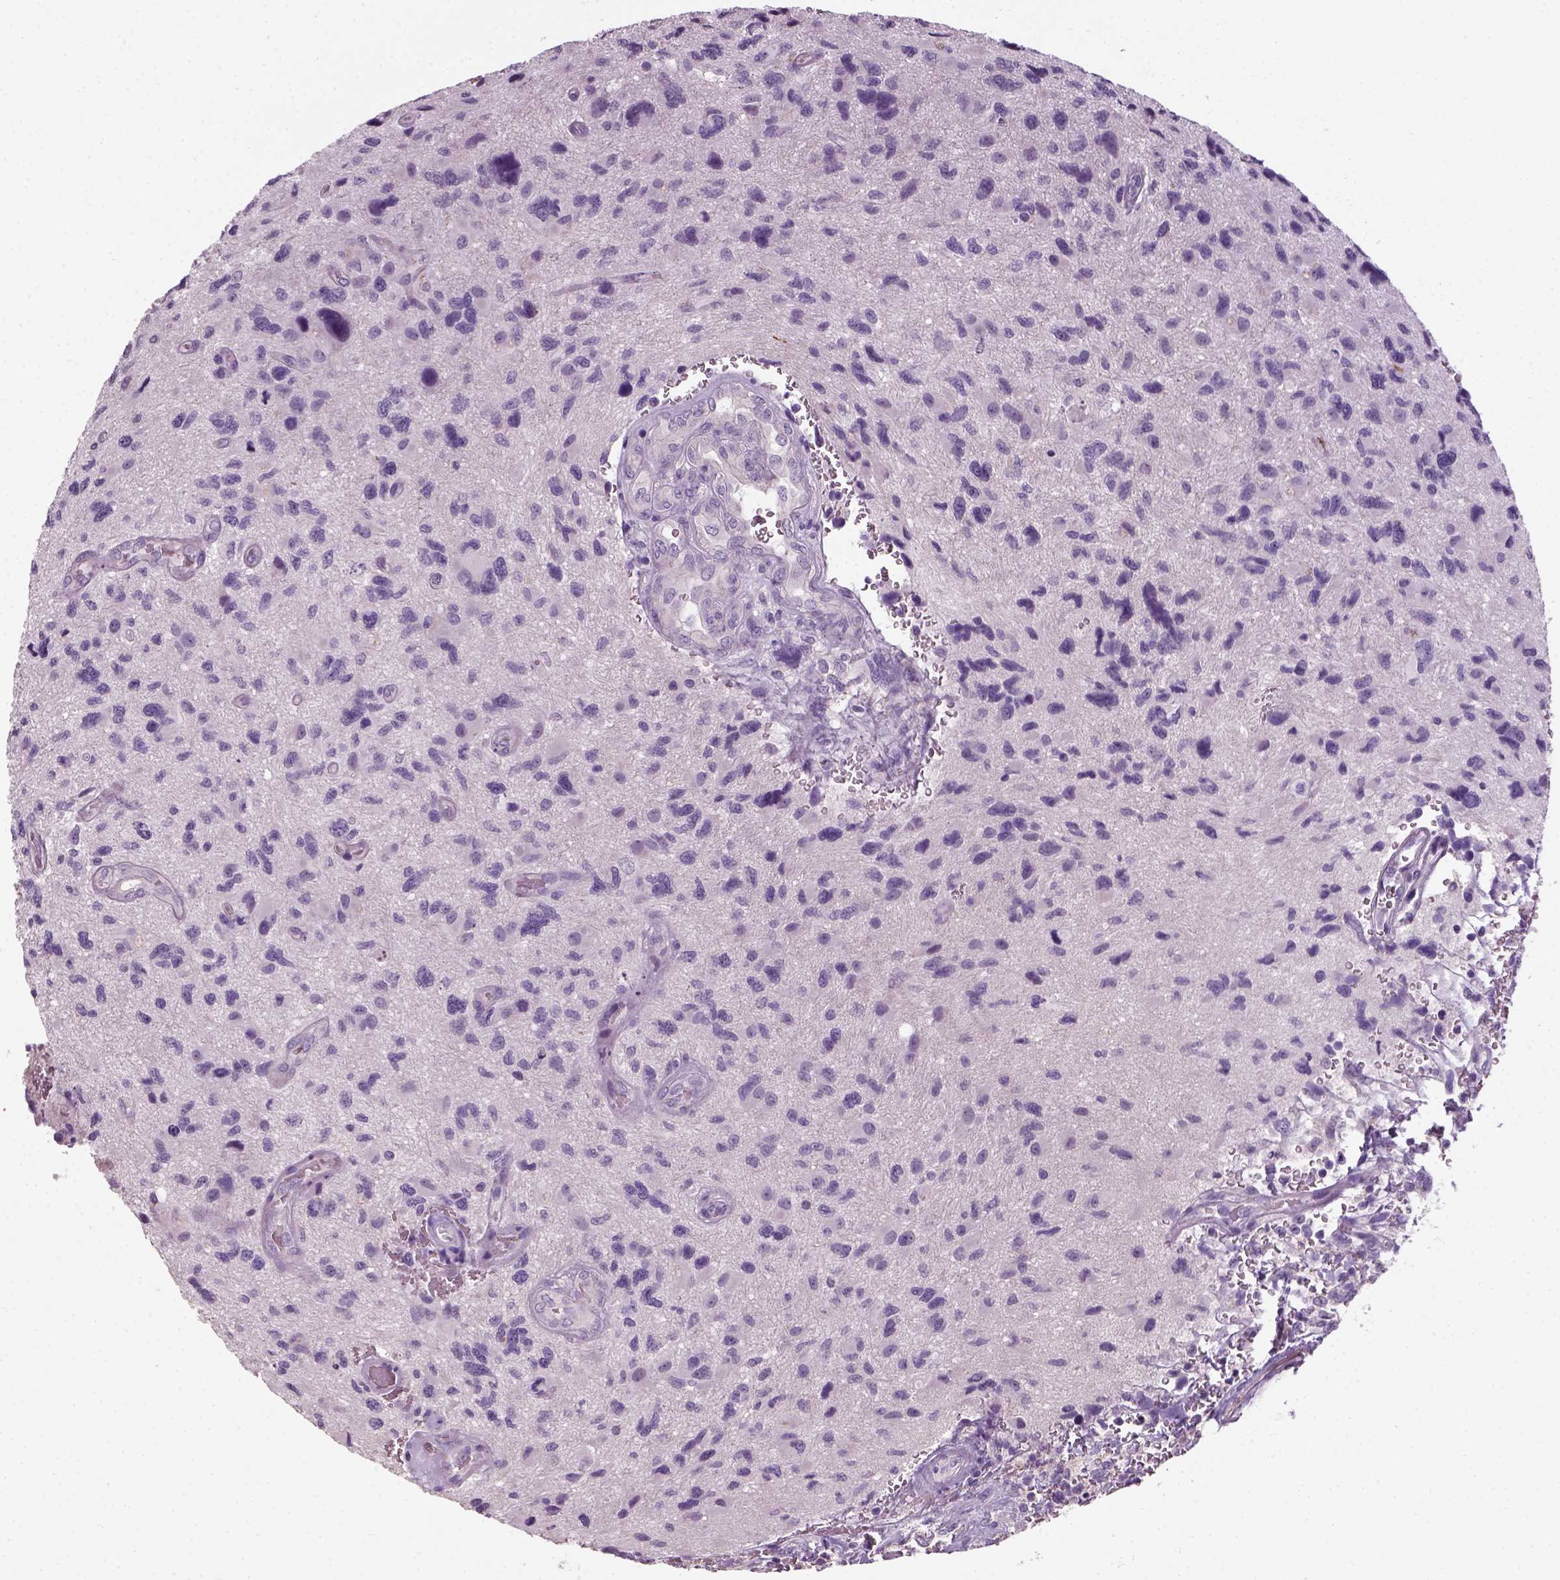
{"staining": {"intensity": "negative", "quantity": "none", "location": "none"}, "tissue": "glioma", "cell_type": "Tumor cells", "image_type": "cancer", "snomed": [{"axis": "morphology", "description": "Glioma, malignant, NOS"}, {"axis": "morphology", "description": "Glioma, malignant, High grade"}, {"axis": "topography", "description": "Brain"}], "caption": "Glioma (malignant) stained for a protein using immunohistochemistry (IHC) demonstrates no expression tumor cells.", "gene": "ELOVL3", "patient": {"sex": "female", "age": 71}}